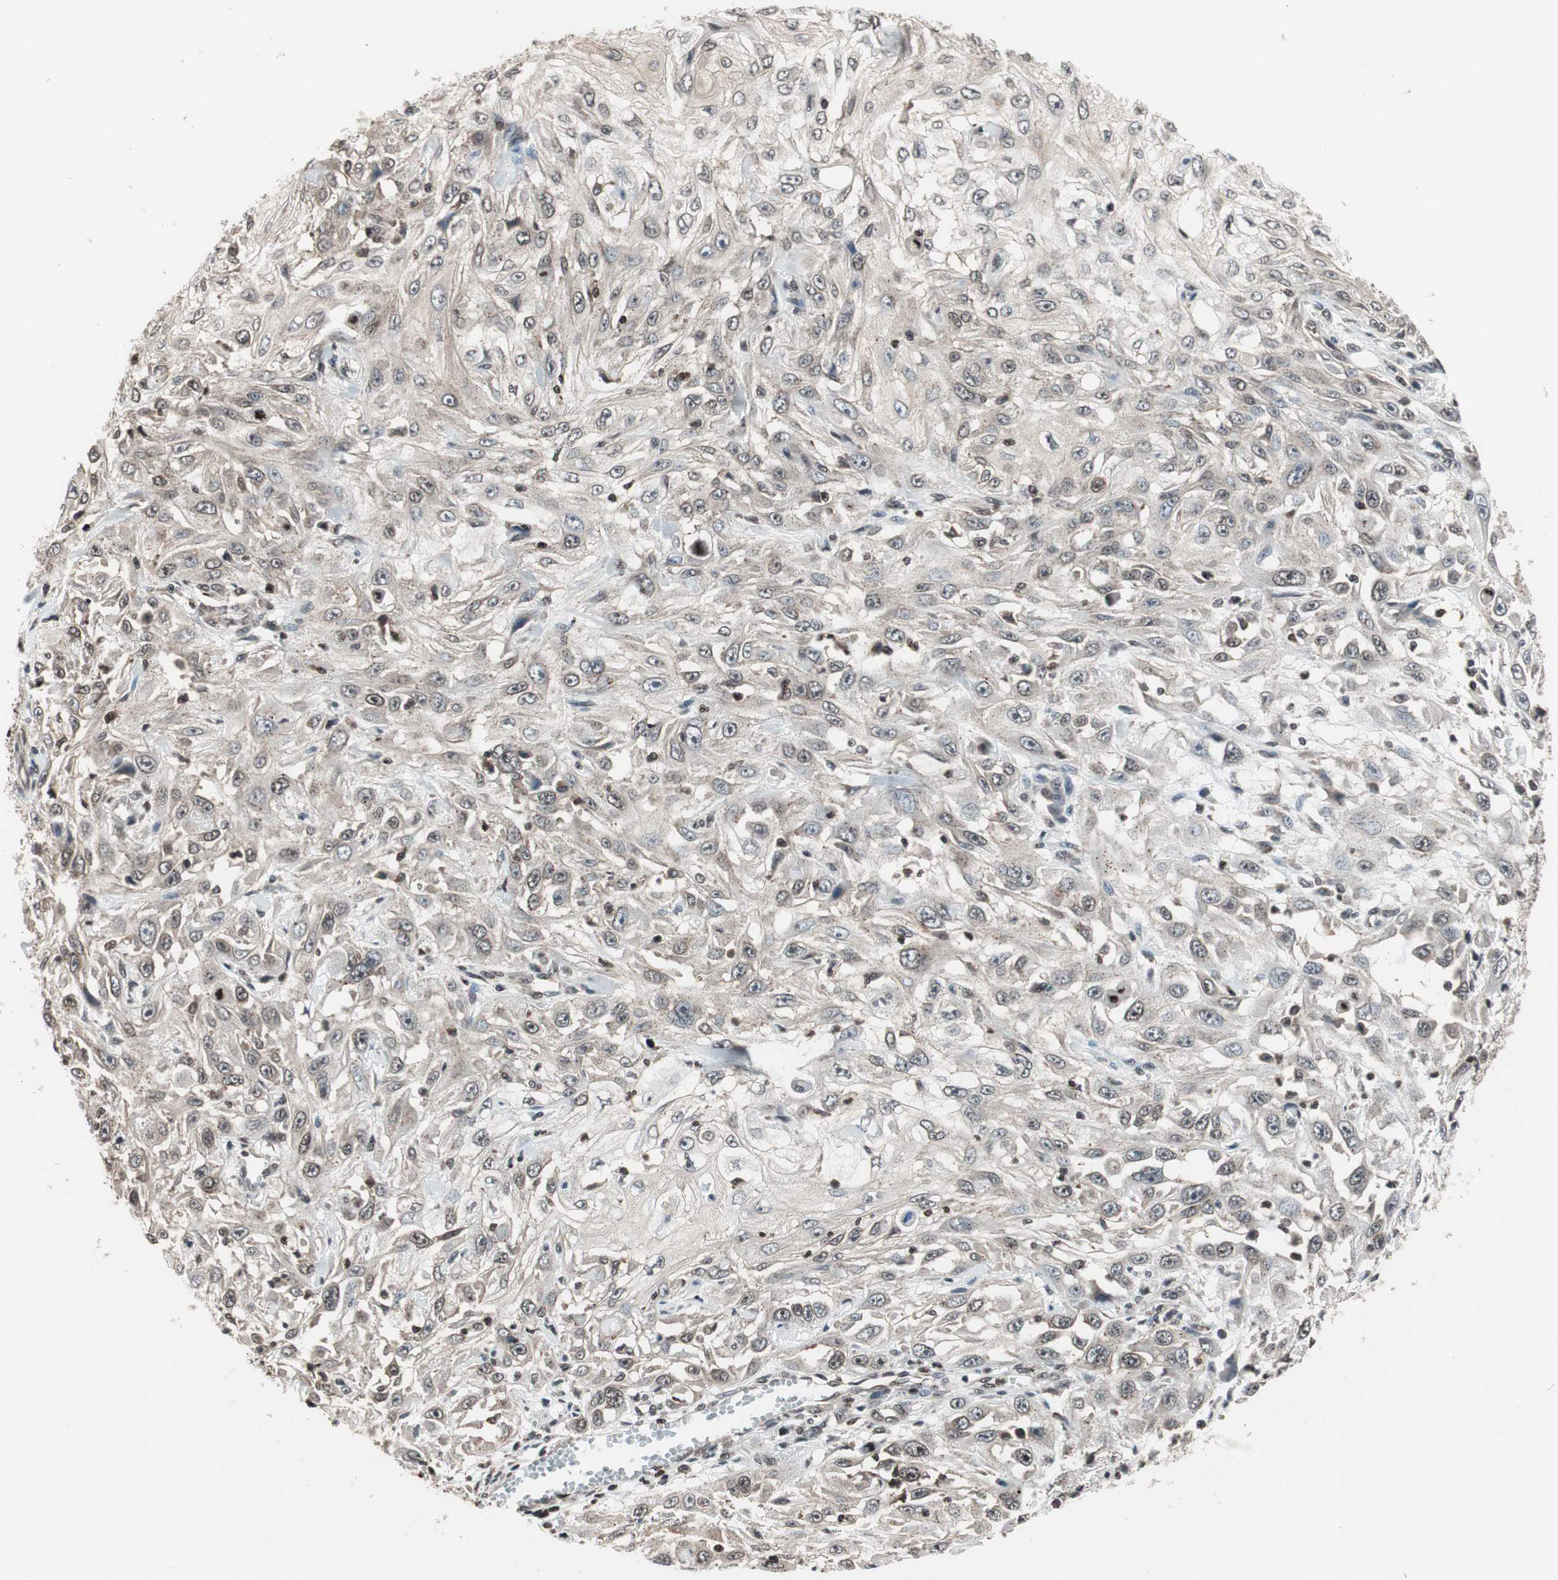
{"staining": {"intensity": "weak", "quantity": "25%-75%", "location": "nuclear"}, "tissue": "skin cancer", "cell_type": "Tumor cells", "image_type": "cancer", "snomed": [{"axis": "morphology", "description": "Squamous cell carcinoma, NOS"}, {"axis": "topography", "description": "Skin"}], "caption": "Immunohistochemical staining of skin cancer shows weak nuclear protein expression in approximately 25%-75% of tumor cells. The protein is shown in brown color, while the nuclei are stained blue.", "gene": "RFC1", "patient": {"sex": "male", "age": 75}}